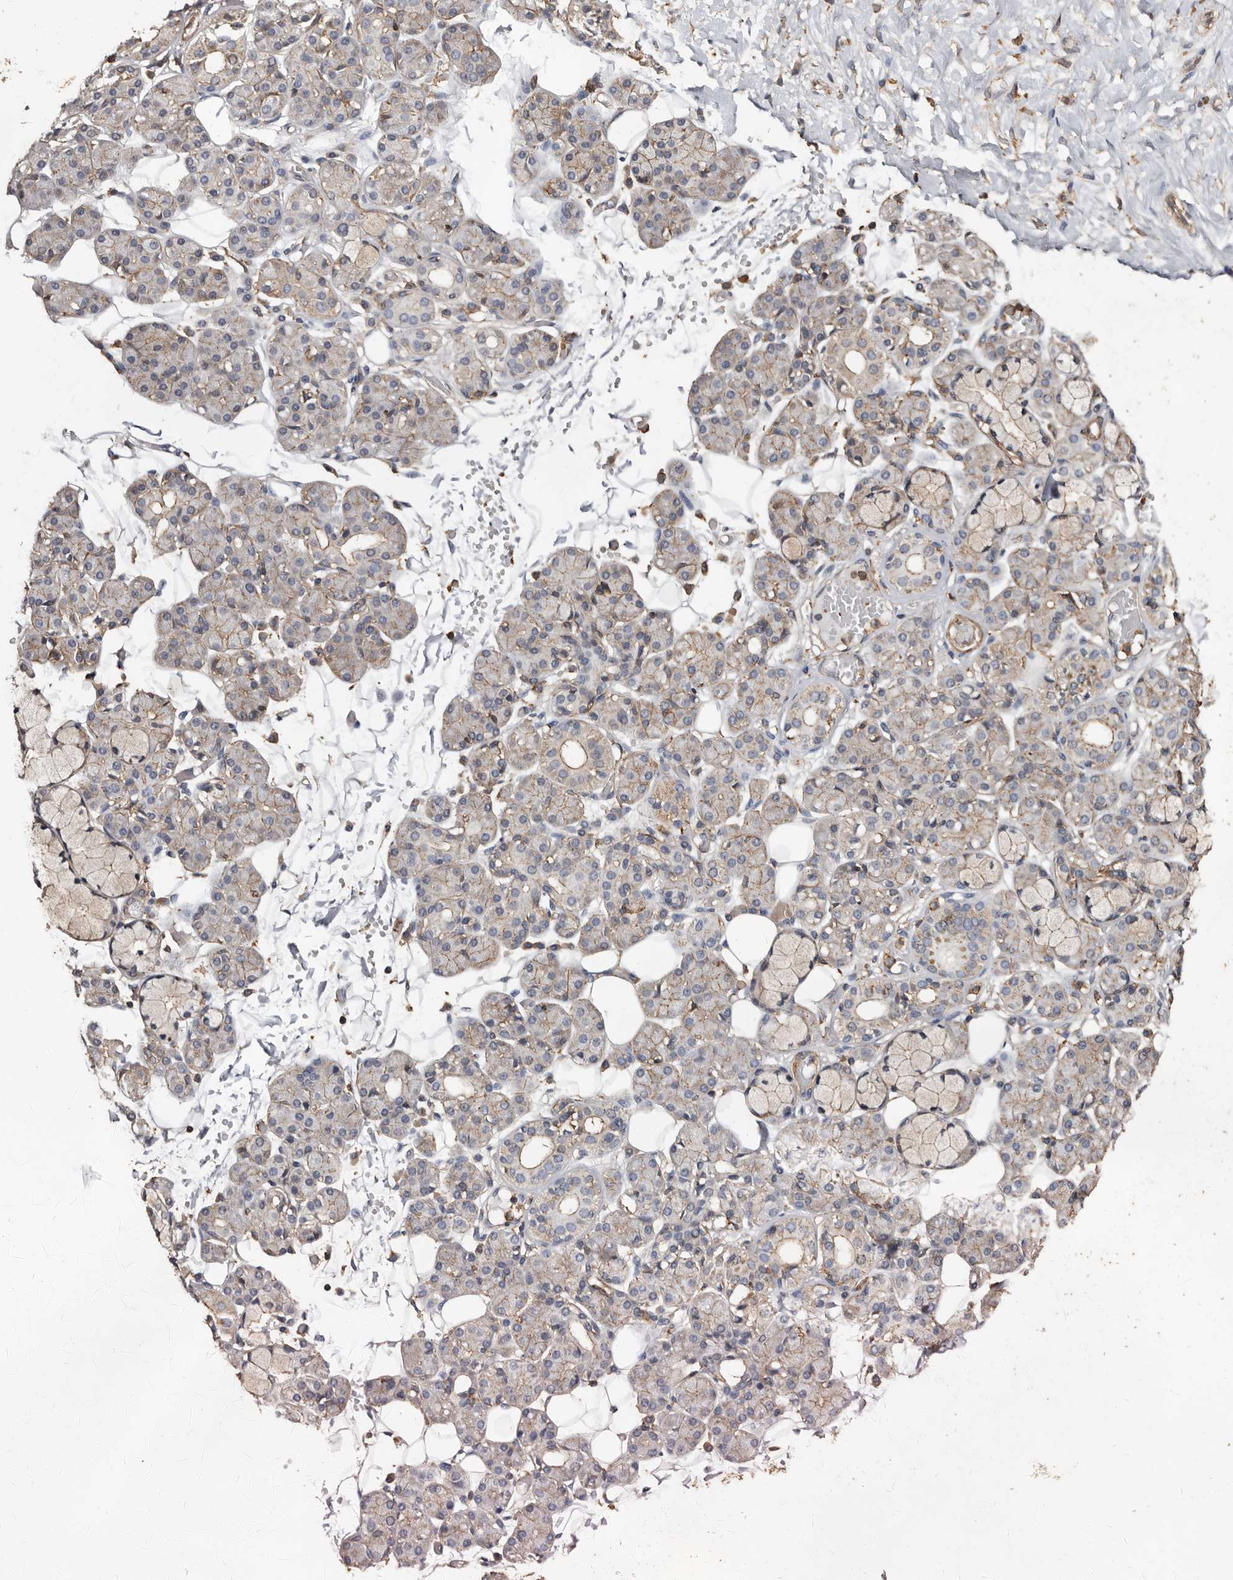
{"staining": {"intensity": "weak", "quantity": "25%-75%", "location": "cytoplasmic/membranous"}, "tissue": "salivary gland", "cell_type": "Glandular cells", "image_type": "normal", "snomed": [{"axis": "morphology", "description": "Normal tissue, NOS"}, {"axis": "topography", "description": "Salivary gland"}], "caption": "A brown stain labels weak cytoplasmic/membranous expression of a protein in glandular cells of unremarkable salivary gland.", "gene": "GSK3A", "patient": {"sex": "male", "age": 63}}